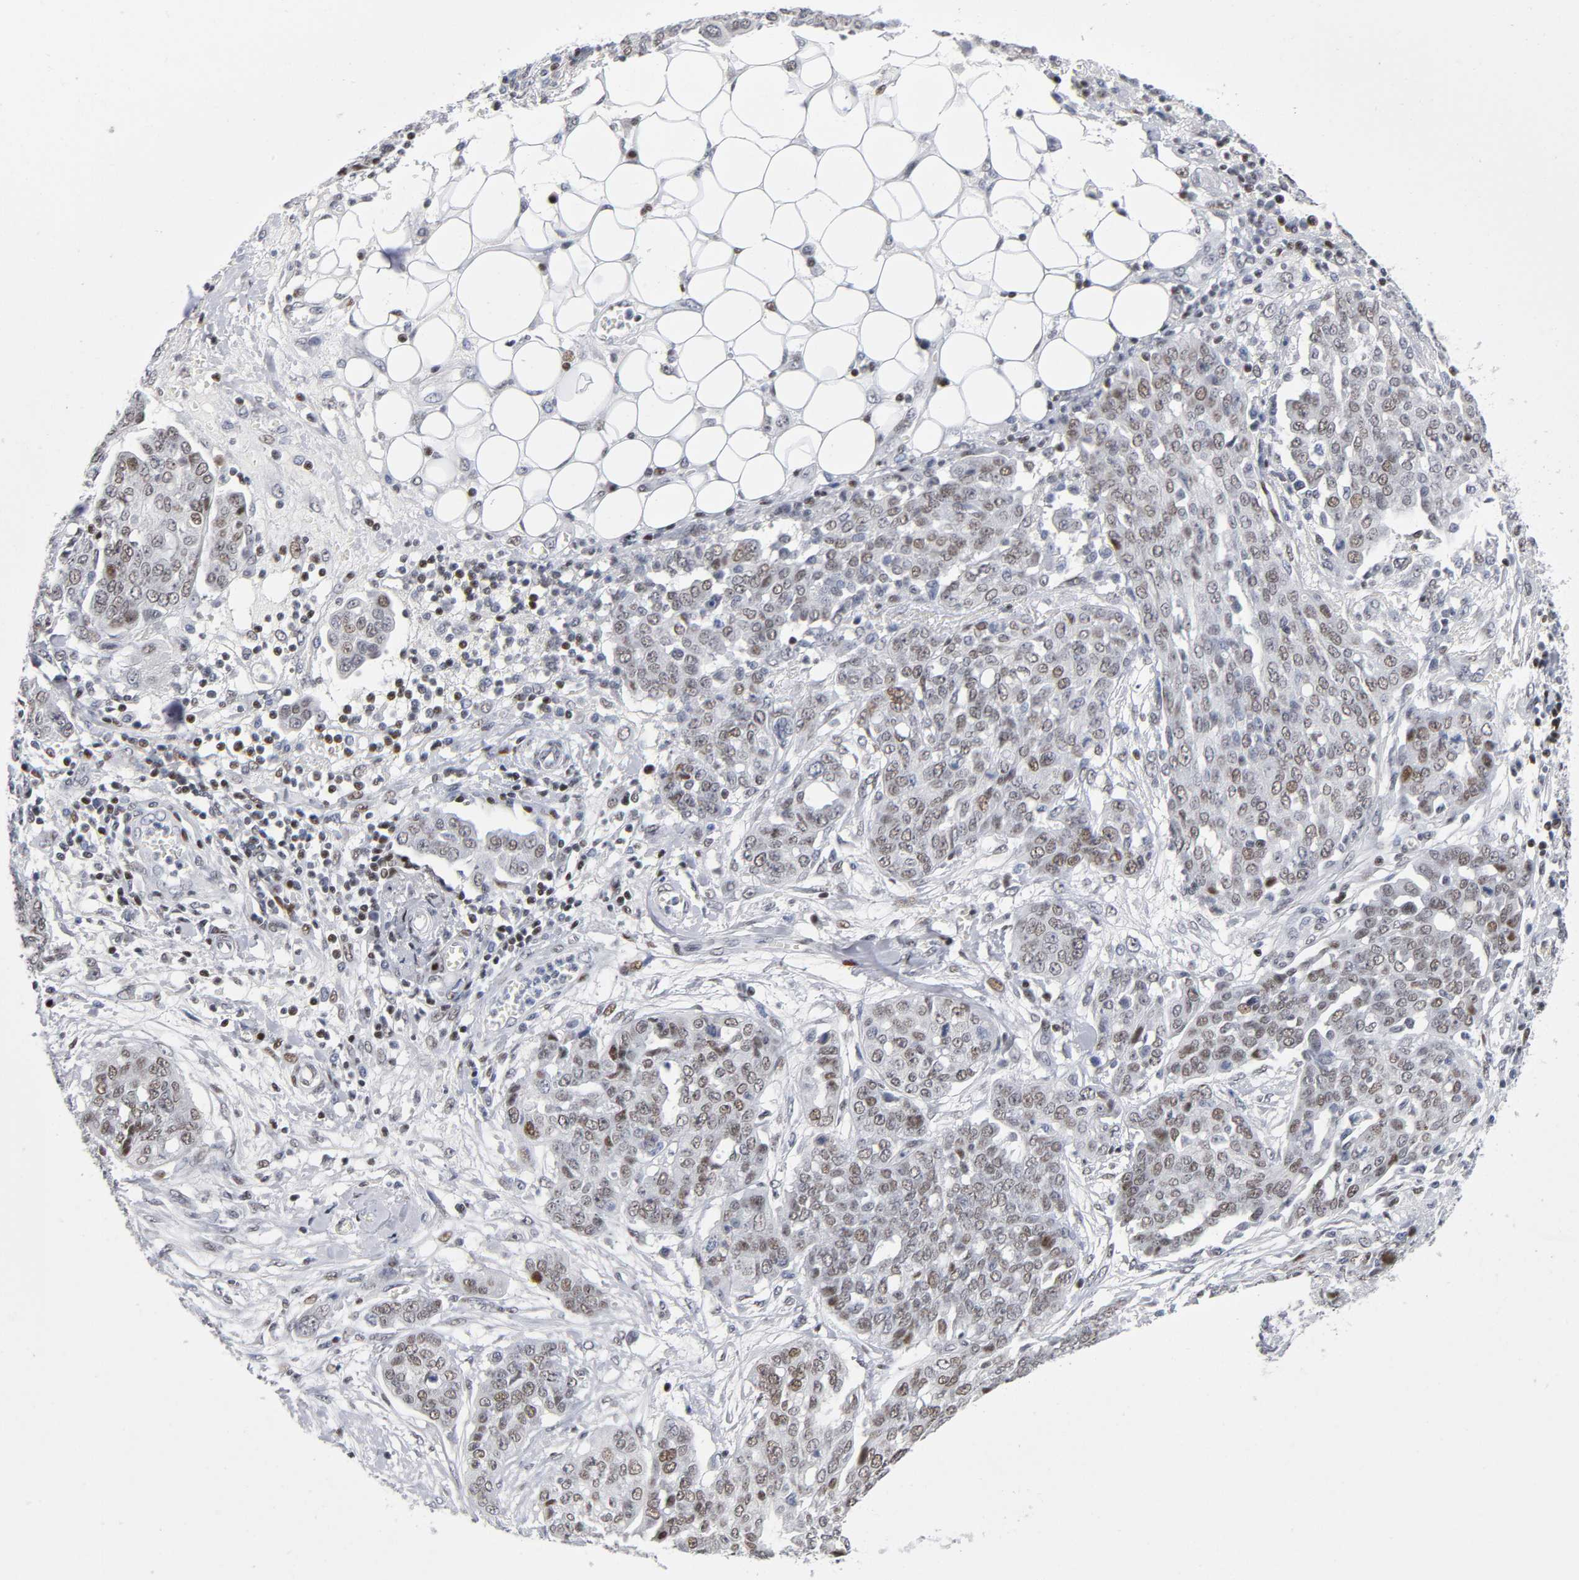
{"staining": {"intensity": "weak", "quantity": ">75%", "location": "nuclear"}, "tissue": "ovarian cancer", "cell_type": "Tumor cells", "image_type": "cancer", "snomed": [{"axis": "morphology", "description": "Cystadenocarcinoma, serous, NOS"}, {"axis": "topography", "description": "Soft tissue"}, {"axis": "topography", "description": "Ovary"}], "caption": "Immunohistochemical staining of human serous cystadenocarcinoma (ovarian) reveals weak nuclear protein expression in approximately >75% of tumor cells. The staining was performed using DAB (3,3'-diaminobenzidine) to visualize the protein expression in brown, while the nuclei were stained in blue with hematoxylin (Magnification: 20x).", "gene": "SP3", "patient": {"sex": "female", "age": 57}}